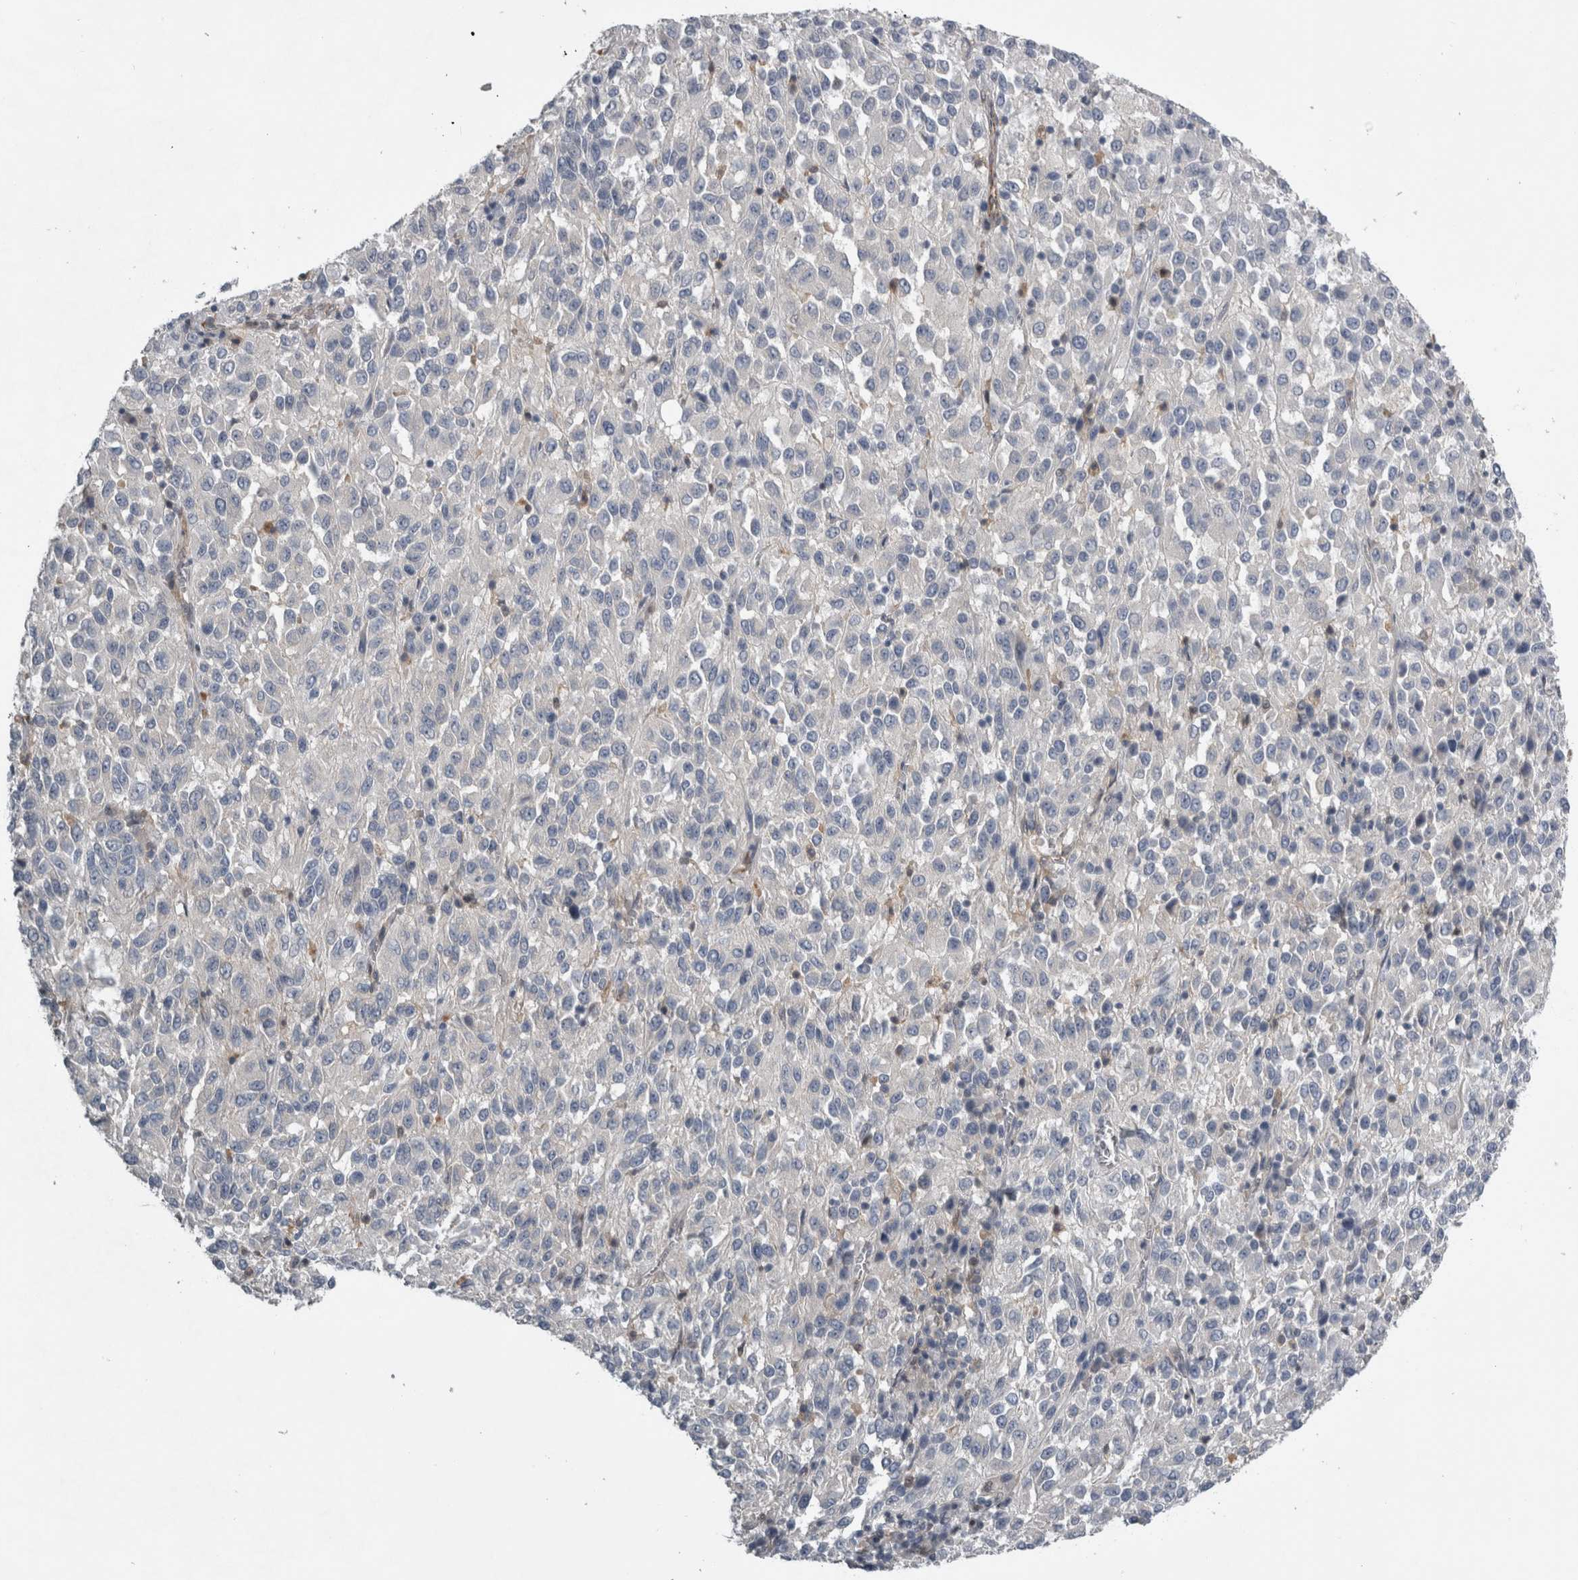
{"staining": {"intensity": "negative", "quantity": "none", "location": "none"}, "tissue": "melanoma", "cell_type": "Tumor cells", "image_type": "cancer", "snomed": [{"axis": "morphology", "description": "Malignant melanoma, Metastatic site"}, {"axis": "topography", "description": "Lung"}], "caption": "IHC of malignant melanoma (metastatic site) exhibits no positivity in tumor cells. Nuclei are stained in blue.", "gene": "NAPRT", "patient": {"sex": "male", "age": 64}}